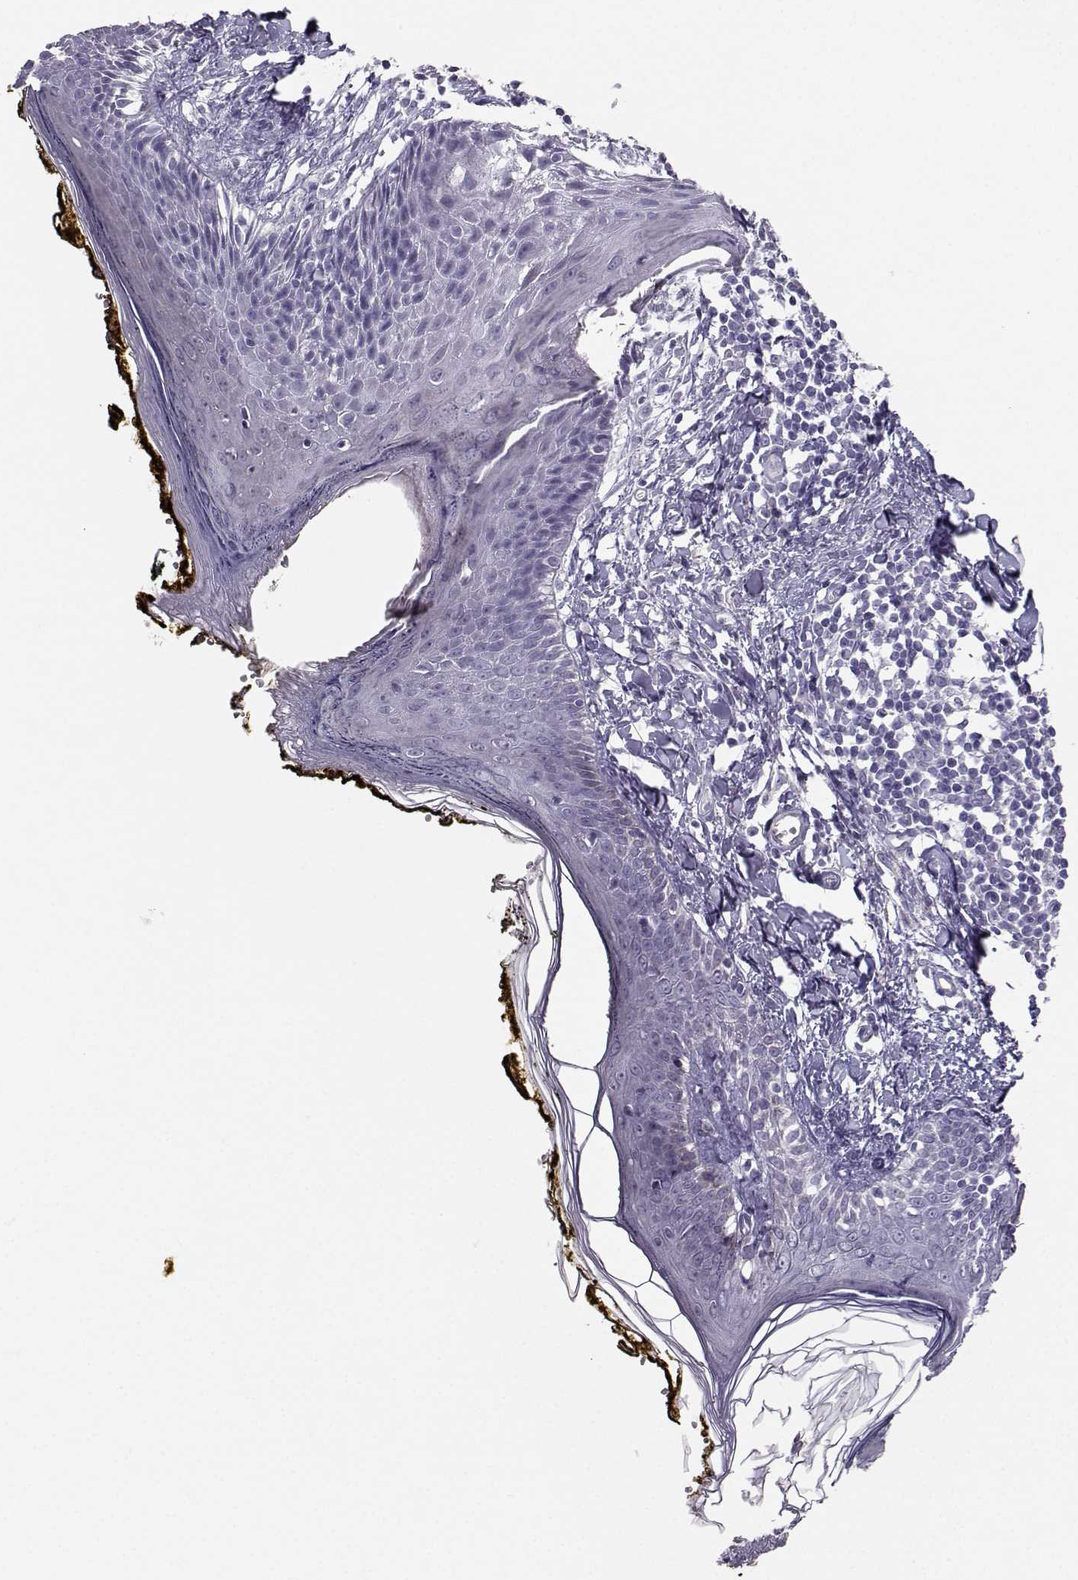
{"staining": {"intensity": "negative", "quantity": "none", "location": "none"}, "tissue": "skin", "cell_type": "Fibroblasts", "image_type": "normal", "snomed": [{"axis": "morphology", "description": "Normal tissue, NOS"}, {"axis": "topography", "description": "Skin"}], "caption": "This is an immunohistochemistry micrograph of unremarkable human skin. There is no expression in fibroblasts.", "gene": "CARTPT", "patient": {"sex": "male", "age": 76}}